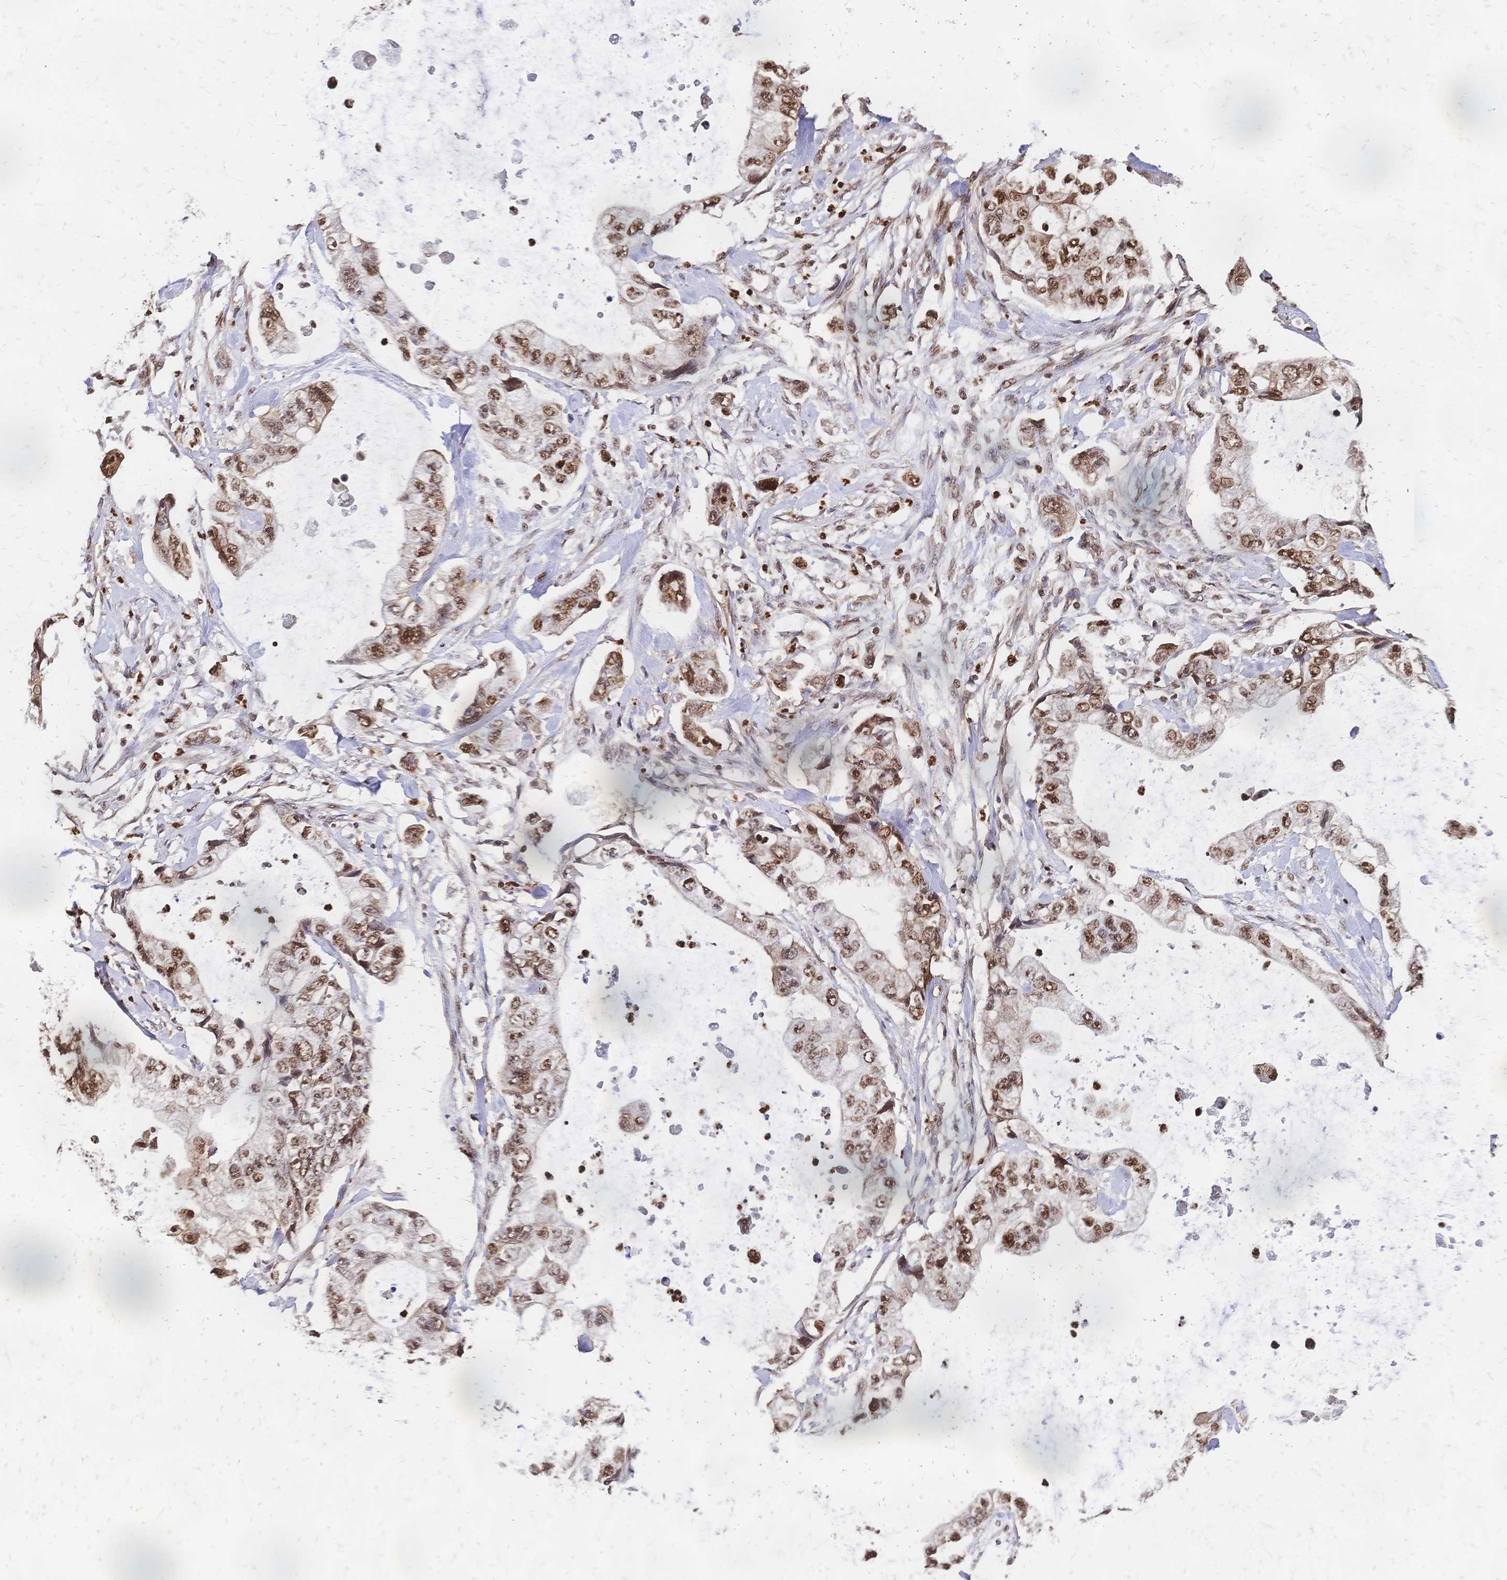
{"staining": {"intensity": "moderate", "quantity": ">75%", "location": "nuclear"}, "tissue": "stomach cancer", "cell_type": "Tumor cells", "image_type": "cancer", "snomed": [{"axis": "morphology", "description": "Adenocarcinoma, NOS"}, {"axis": "topography", "description": "Pancreas"}, {"axis": "topography", "description": "Stomach, upper"}, {"axis": "topography", "description": "Stomach"}], "caption": "Human adenocarcinoma (stomach) stained with a brown dye exhibits moderate nuclear positive positivity in about >75% of tumor cells.", "gene": "HDGF", "patient": {"sex": "male", "age": 77}}